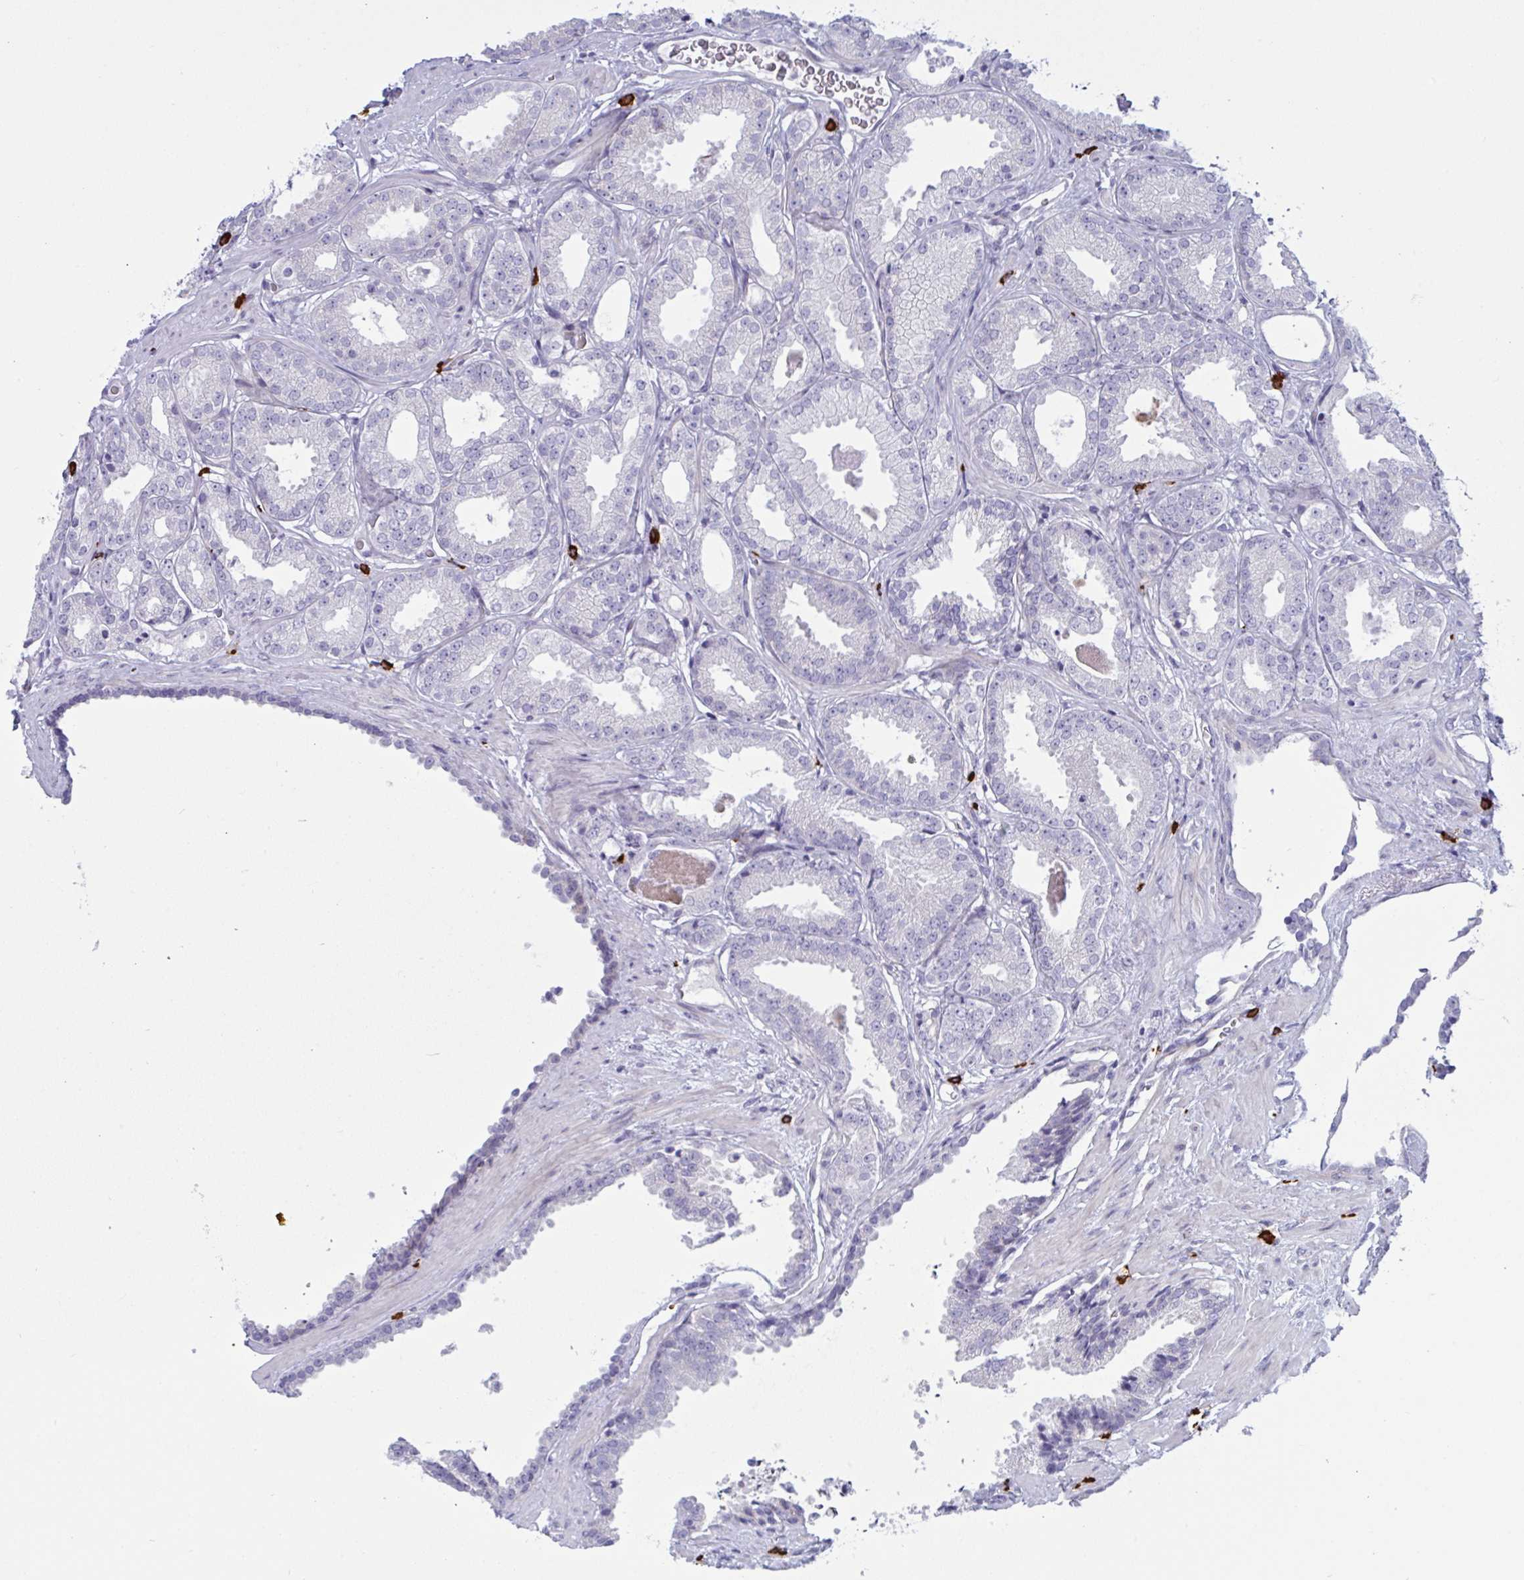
{"staining": {"intensity": "negative", "quantity": "none", "location": "none"}, "tissue": "prostate cancer", "cell_type": "Tumor cells", "image_type": "cancer", "snomed": [{"axis": "morphology", "description": "Adenocarcinoma, Low grade"}, {"axis": "topography", "description": "Prostate"}], "caption": "A photomicrograph of prostate cancer (adenocarcinoma (low-grade)) stained for a protein displays no brown staining in tumor cells. (DAB (3,3'-diaminobenzidine) immunohistochemistry, high magnification).", "gene": "ZNF684", "patient": {"sex": "male", "age": 67}}